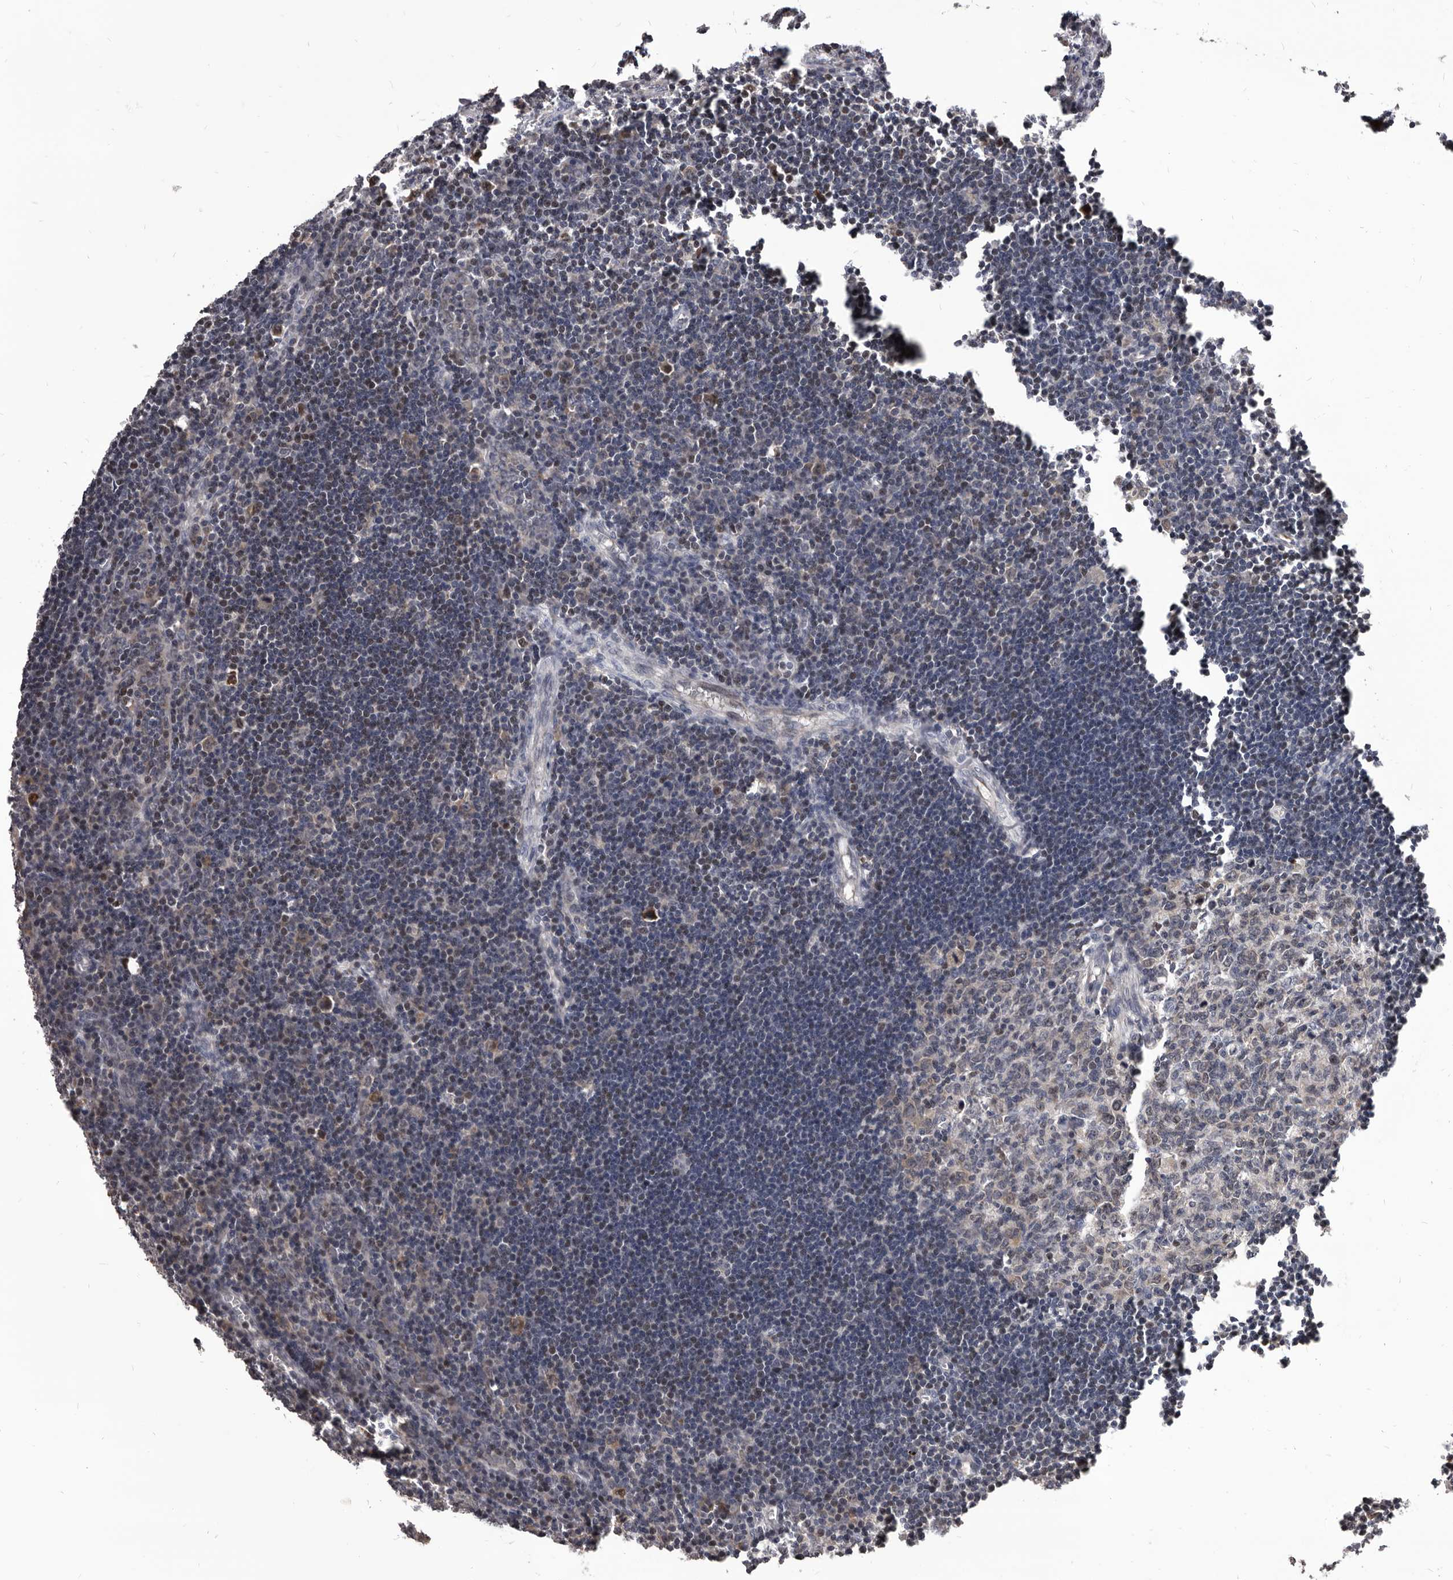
{"staining": {"intensity": "moderate", "quantity": "<25%", "location": "cytoplasmic/membranous"}, "tissue": "lymph node", "cell_type": "Germinal center cells", "image_type": "normal", "snomed": [{"axis": "morphology", "description": "Normal tissue, NOS"}, {"axis": "morphology", "description": "Malignant melanoma, Metastatic site"}, {"axis": "topography", "description": "Lymph node"}], "caption": "Protein expression analysis of benign lymph node shows moderate cytoplasmic/membranous positivity in approximately <25% of germinal center cells.", "gene": "MAP3K14", "patient": {"sex": "male", "age": 41}}